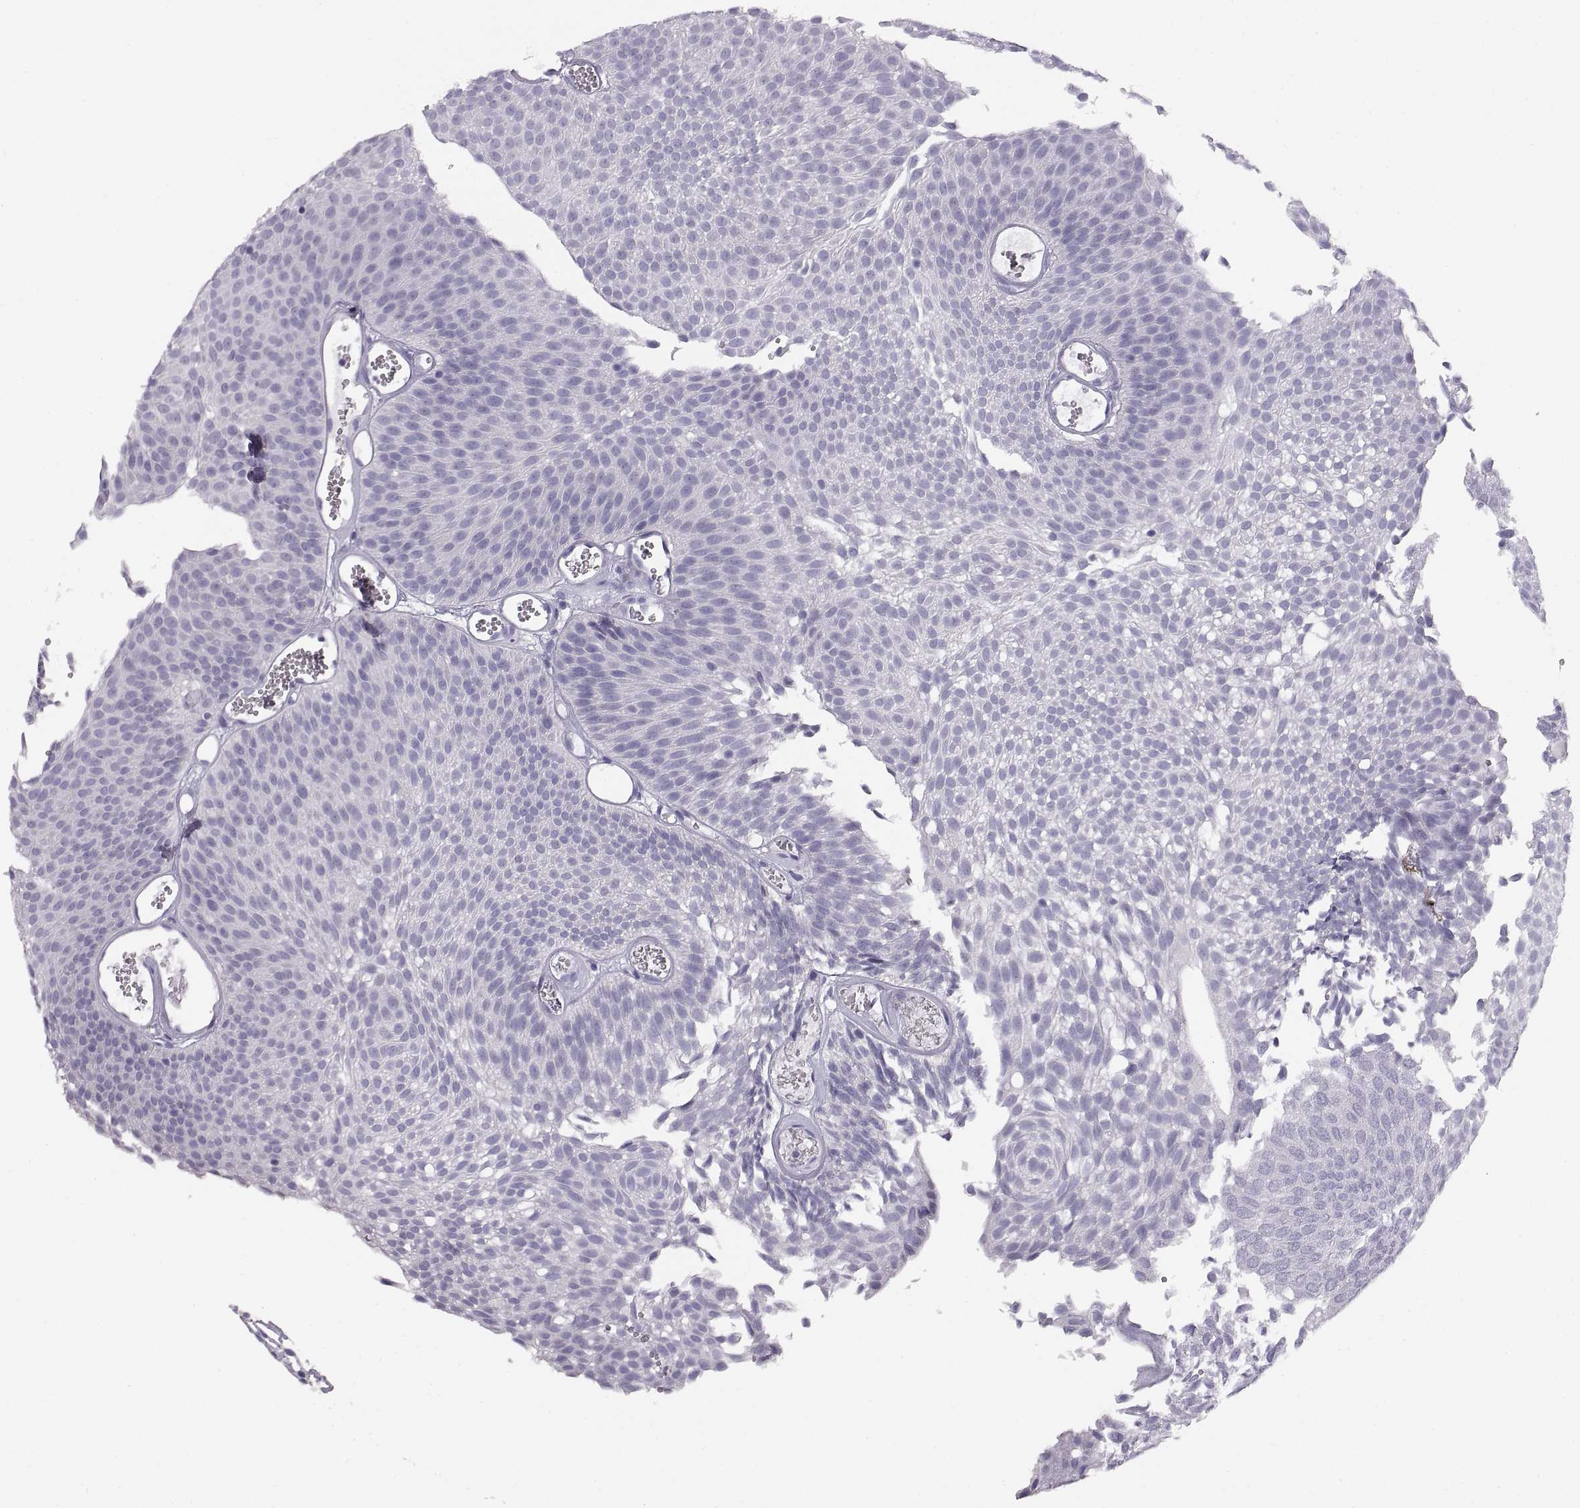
{"staining": {"intensity": "negative", "quantity": "none", "location": "none"}, "tissue": "urothelial cancer", "cell_type": "Tumor cells", "image_type": "cancer", "snomed": [{"axis": "morphology", "description": "Urothelial carcinoma, Low grade"}, {"axis": "topography", "description": "Urinary bladder"}], "caption": "Low-grade urothelial carcinoma stained for a protein using immunohistochemistry reveals no staining tumor cells.", "gene": "COL9A3", "patient": {"sex": "male", "age": 52}}